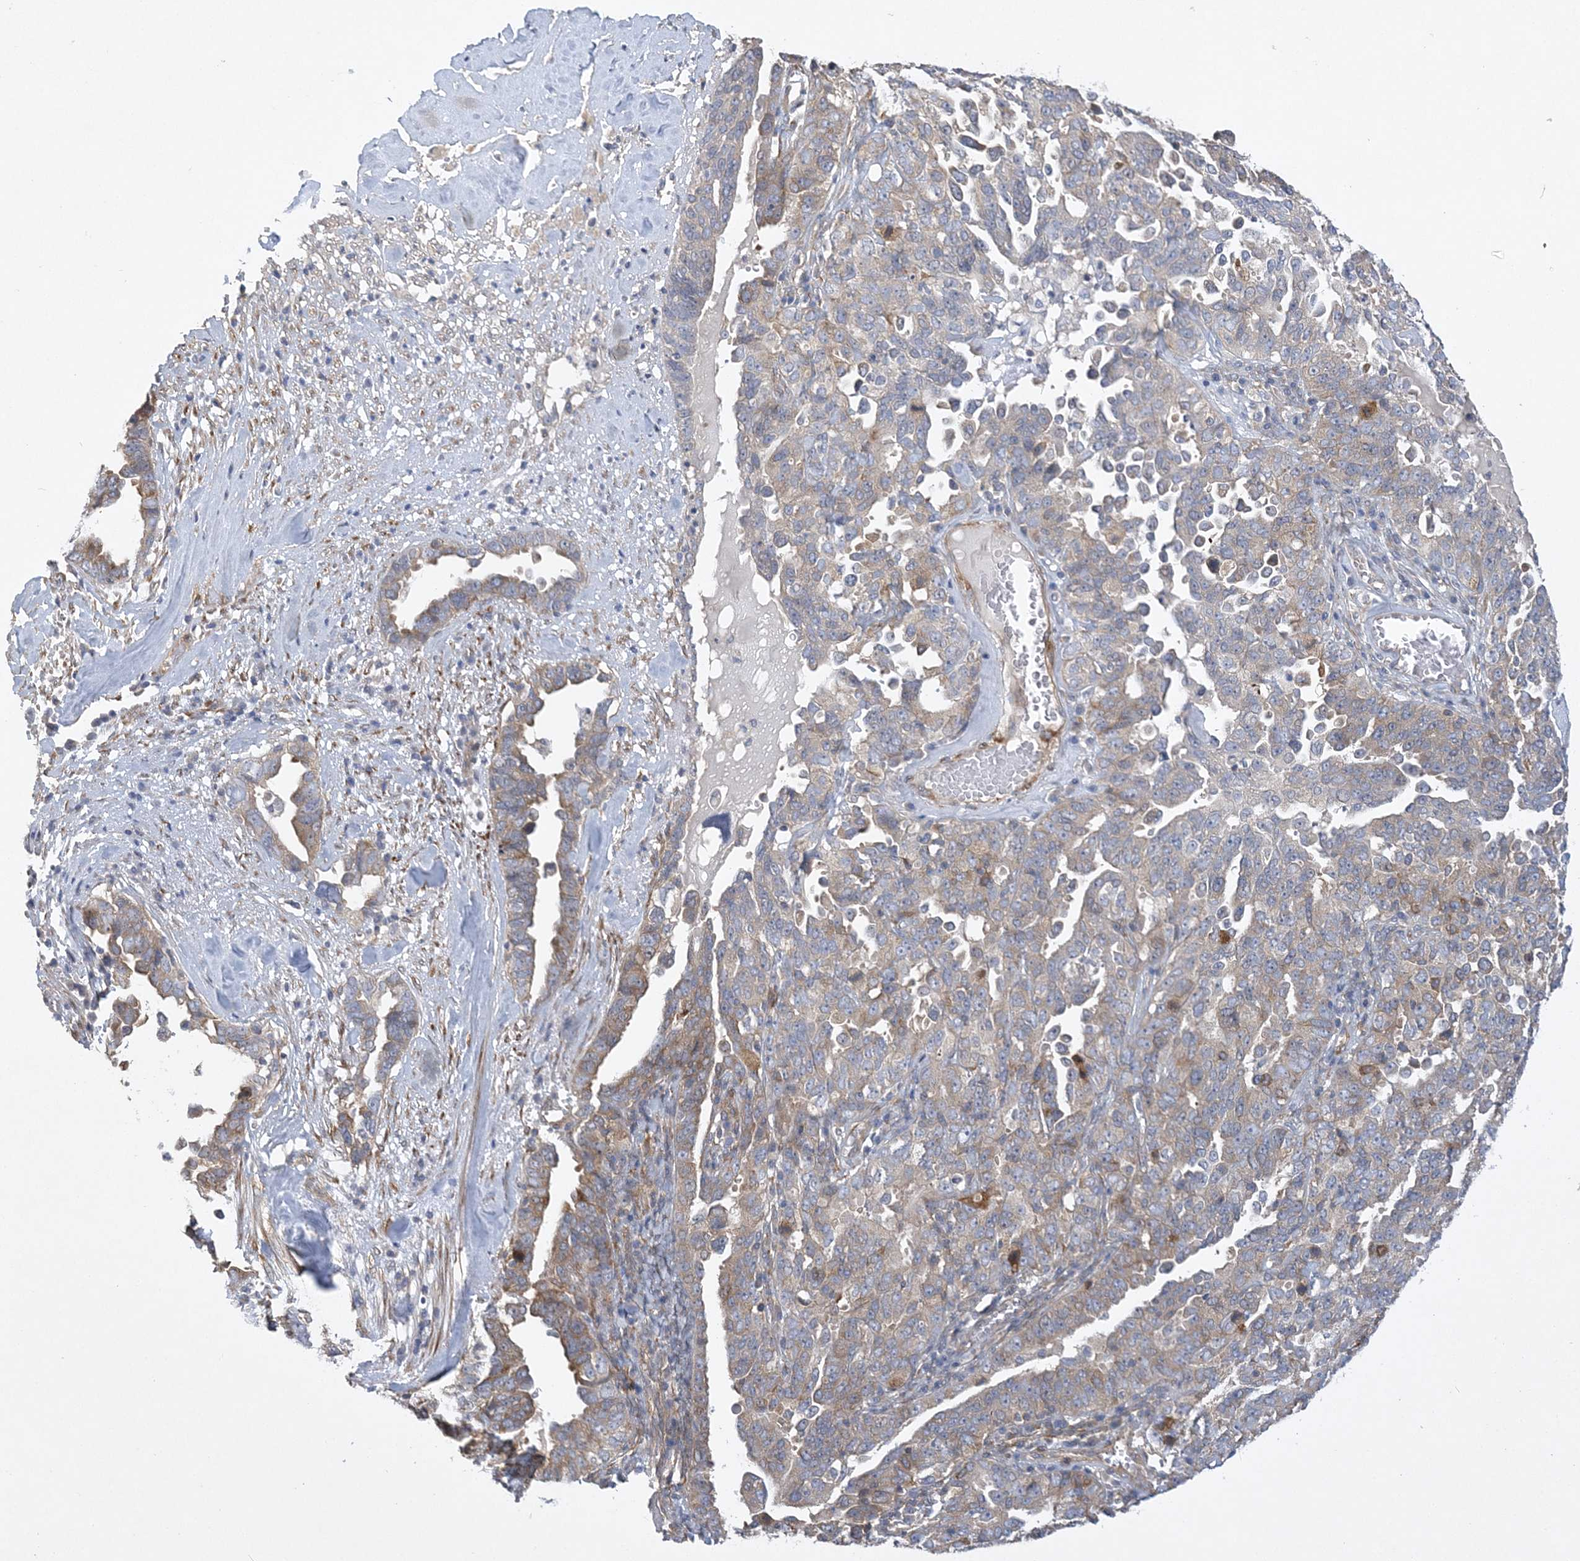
{"staining": {"intensity": "weak", "quantity": "25%-75%", "location": "cytoplasmic/membranous"}, "tissue": "ovarian cancer", "cell_type": "Tumor cells", "image_type": "cancer", "snomed": [{"axis": "morphology", "description": "Carcinoma, endometroid"}, {"axis": "topography", "description": "Ovary"}], "caption": "Tumor cells show low levels of weak cytoplasmic/membranous expression in about 25%-75% of cells in ovarian endometroid carcinoma.", "gene": "MAP4K5", "patient": {"sex": "female", "age": 62}}